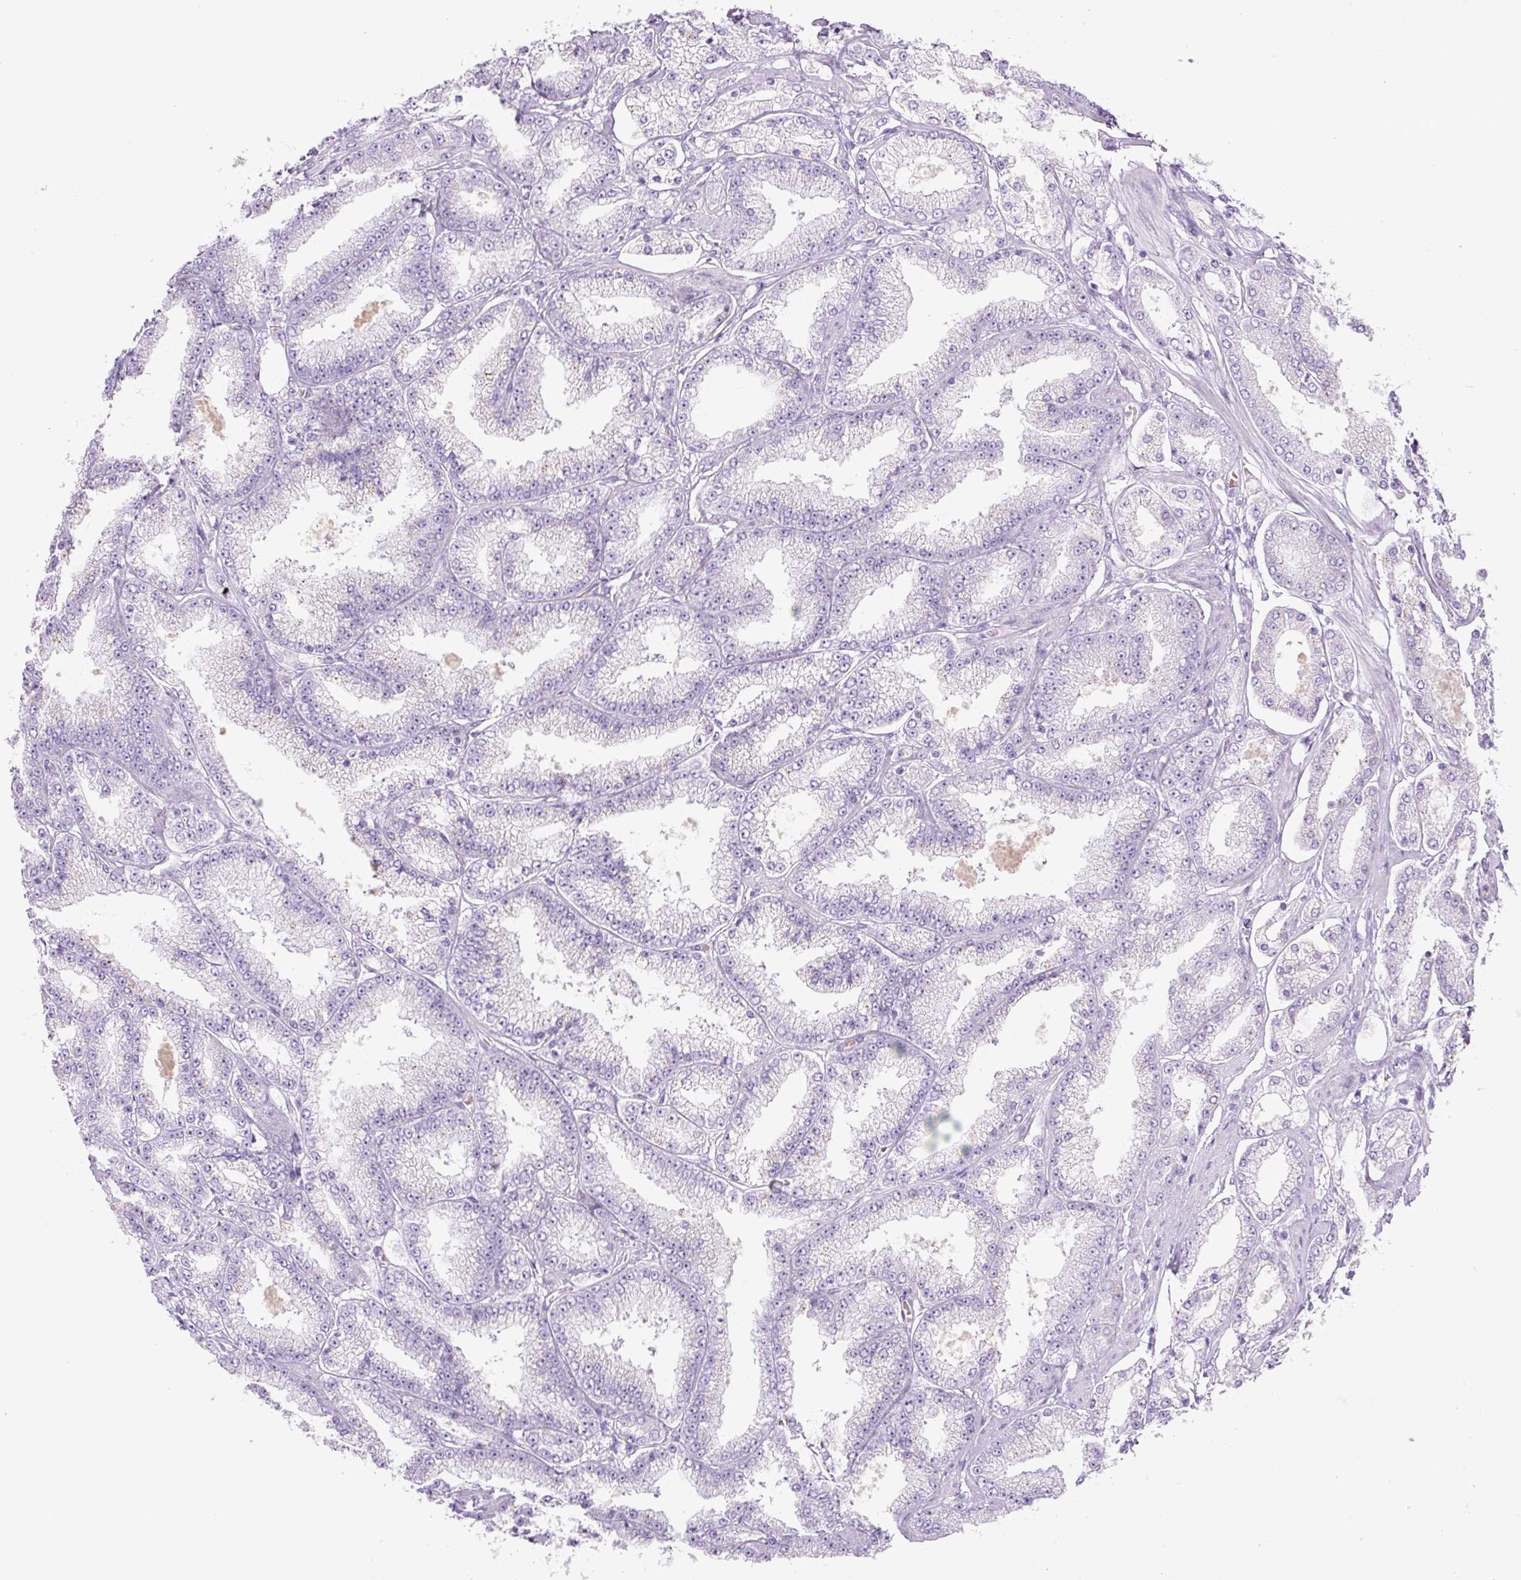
{"staining": {"intensity": "negative", "quantity": "none", "location": "none"}, "tissue": "prostate cancer", "cell_type": "Tumor cells", "image_type": "cancer", "snomed": [{"axis": "morphology", "description": "Adenocarcinoma, High grade"}, {"axis": "topography", "description": "Prostate"}], "caption": "The immunohistochemistry (IHC) photomicrograph has no significant expression in tumor cells of prostate cancer (adenocarcinoma (high-grade)) tissue.", "gene": "FGFBP3", "patient": {"sex": "male", "age": 68}}